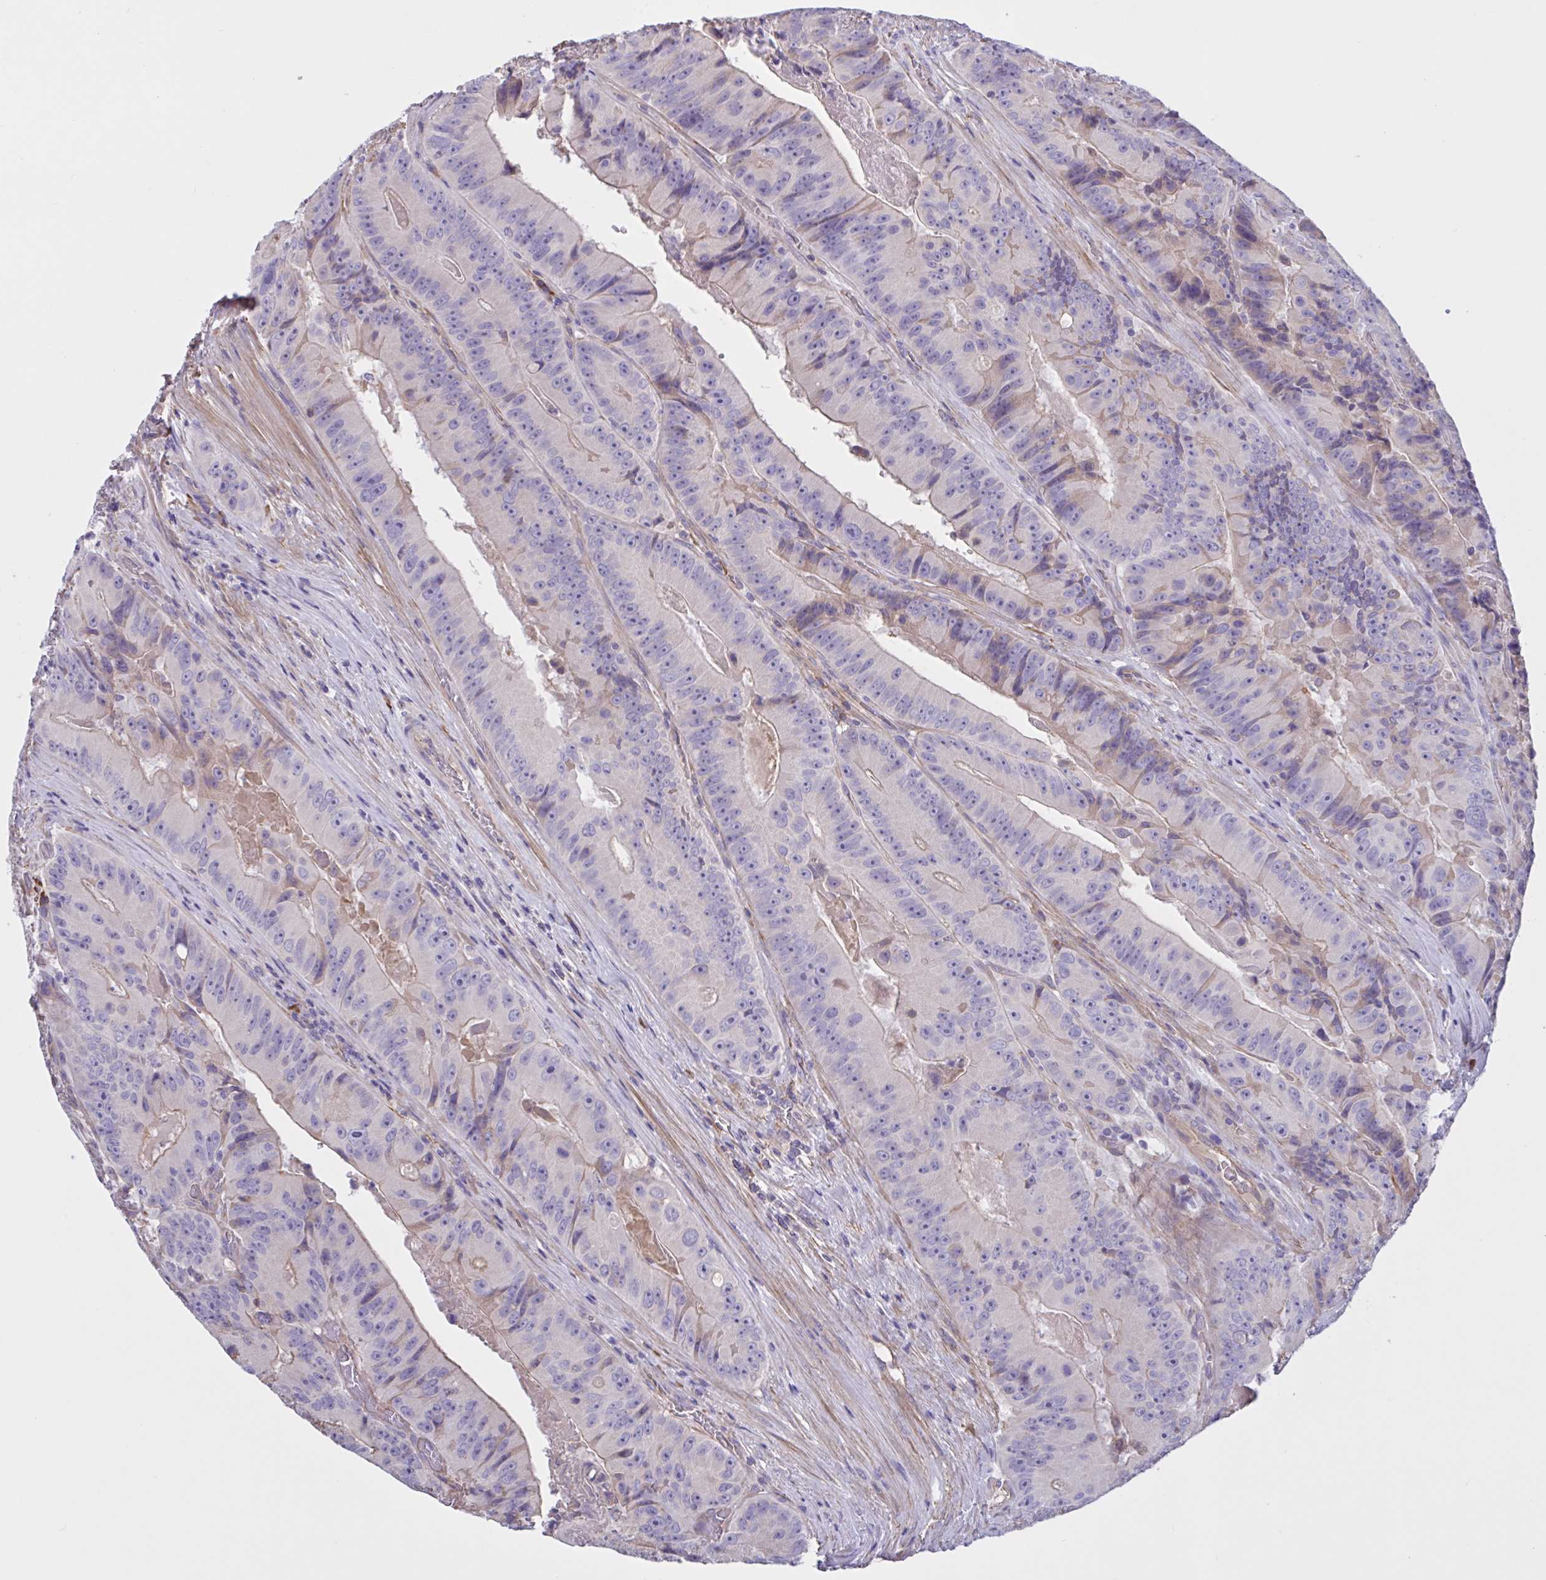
{"staining": {"intensity": "moderate", "quantity": "<25%", "location": "cytoplasmic/membranous"}, "tissue": "colorectal cancer", "cell_type": "Tumor cells", "image_type": "cancer", "snomed": [{"axis": "morphology", "description": "Adenocarcinoma, NOS"}, {"axis": "topography", "description": "Colon"}], "caption": "This photomicrograph shows adenocarcinoma (colorectal) stained with IHC to label a protein in brown. The cytoplasmic/membranous of tumor cells show moderate positivity for the protein. Nuclei are counter-stained blue.", "gene": "SLC66A1", "patient": {"sex": "female", "age": 86}}